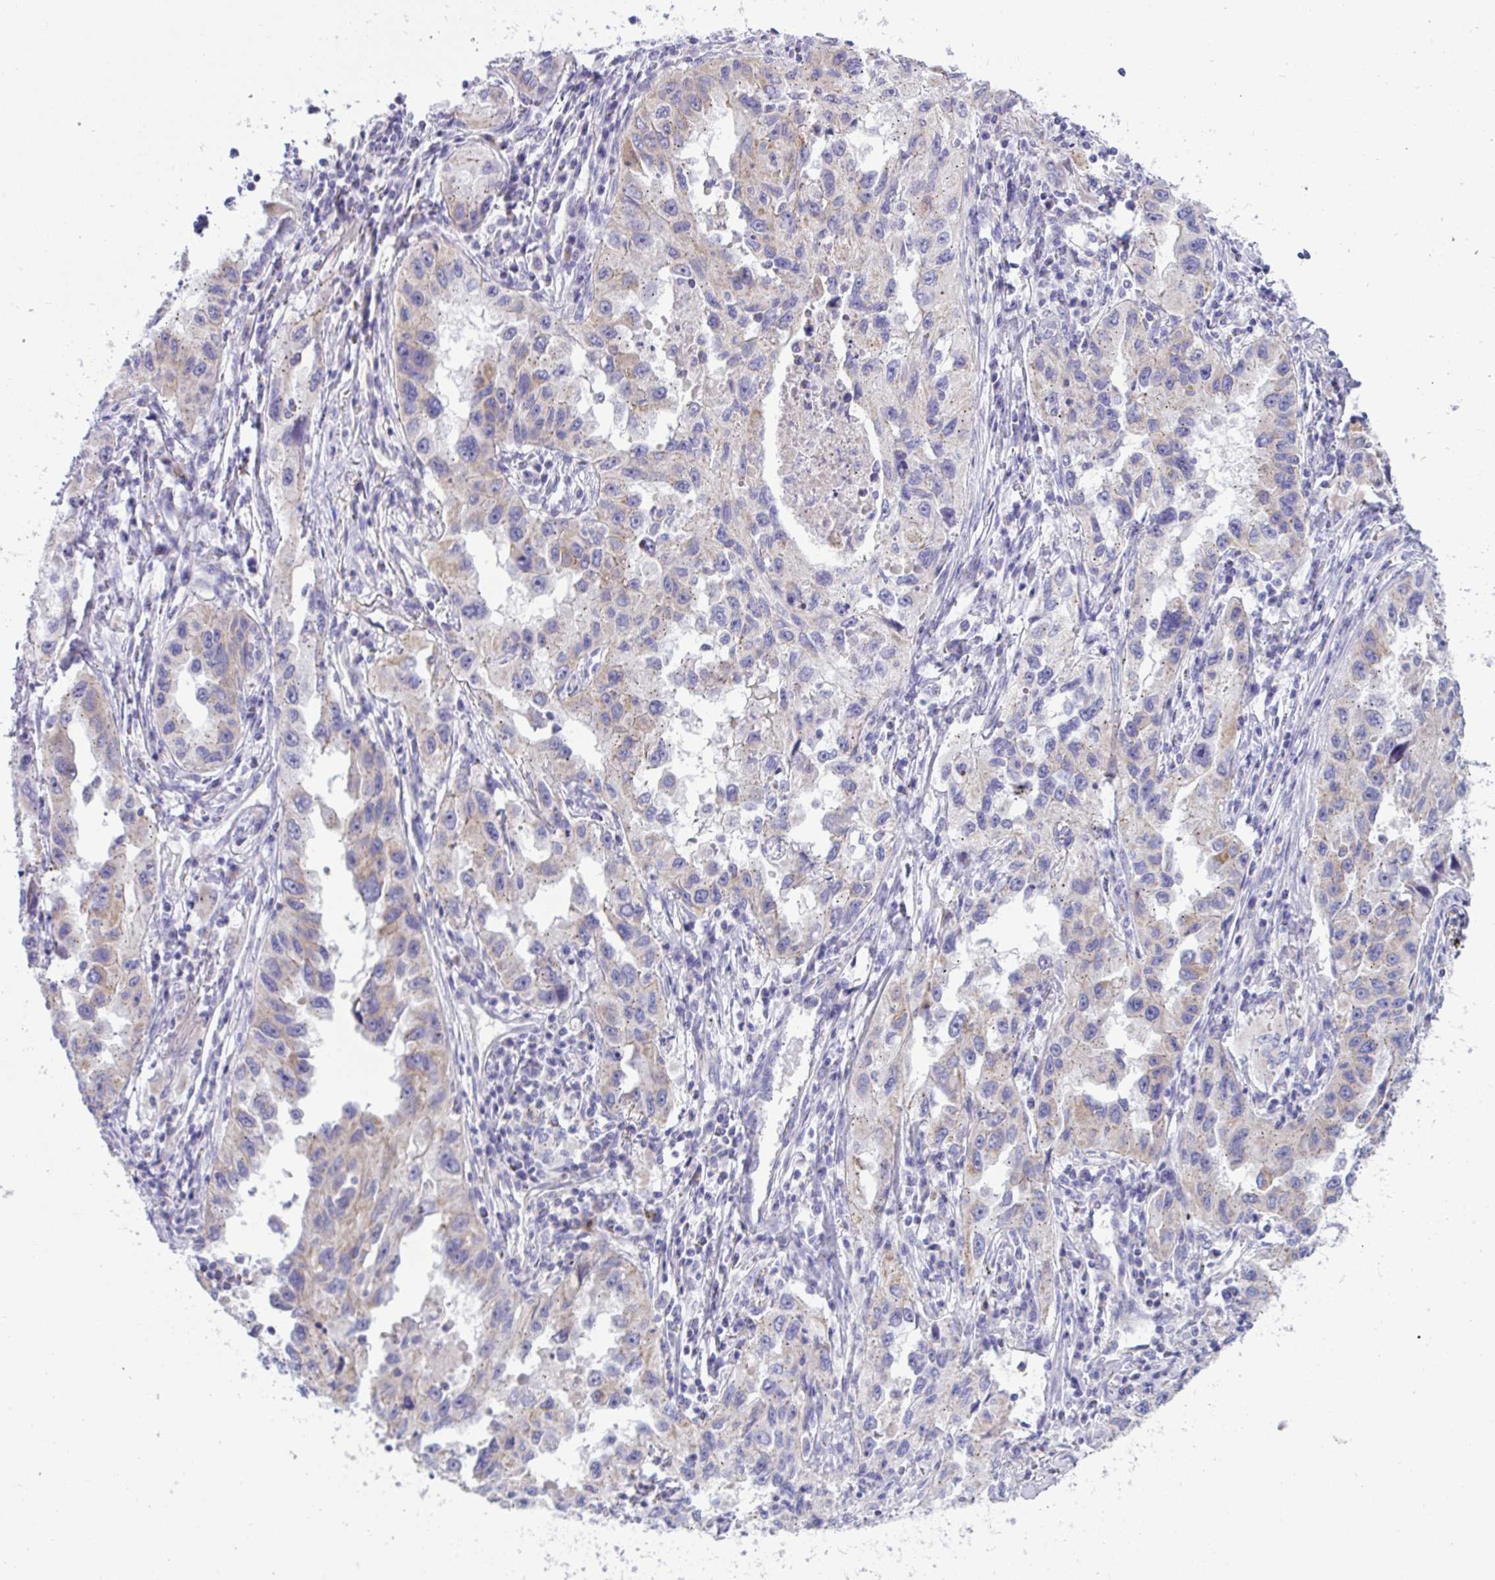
{"staining": {"intensity": "weak", "quantity": "<25%", "location": "cytoplasmic/membranous"}, "tissue": "lung cancer", "cell_type": "Tumor cells", "image_type": "cancer", "snomed": [{"axis": "morphology", "description": "Adenocarcinoma, NOS"}, {"axis": "topography", "description": "Lung"}], "caption": "IHC image of human lung cancer (adenocarcinoma) stained for a protein (brown), which exhibits no staining in tumor cells.", "gene": "PLA2G12B", "patient": {"sex": "female", "age": 73}}